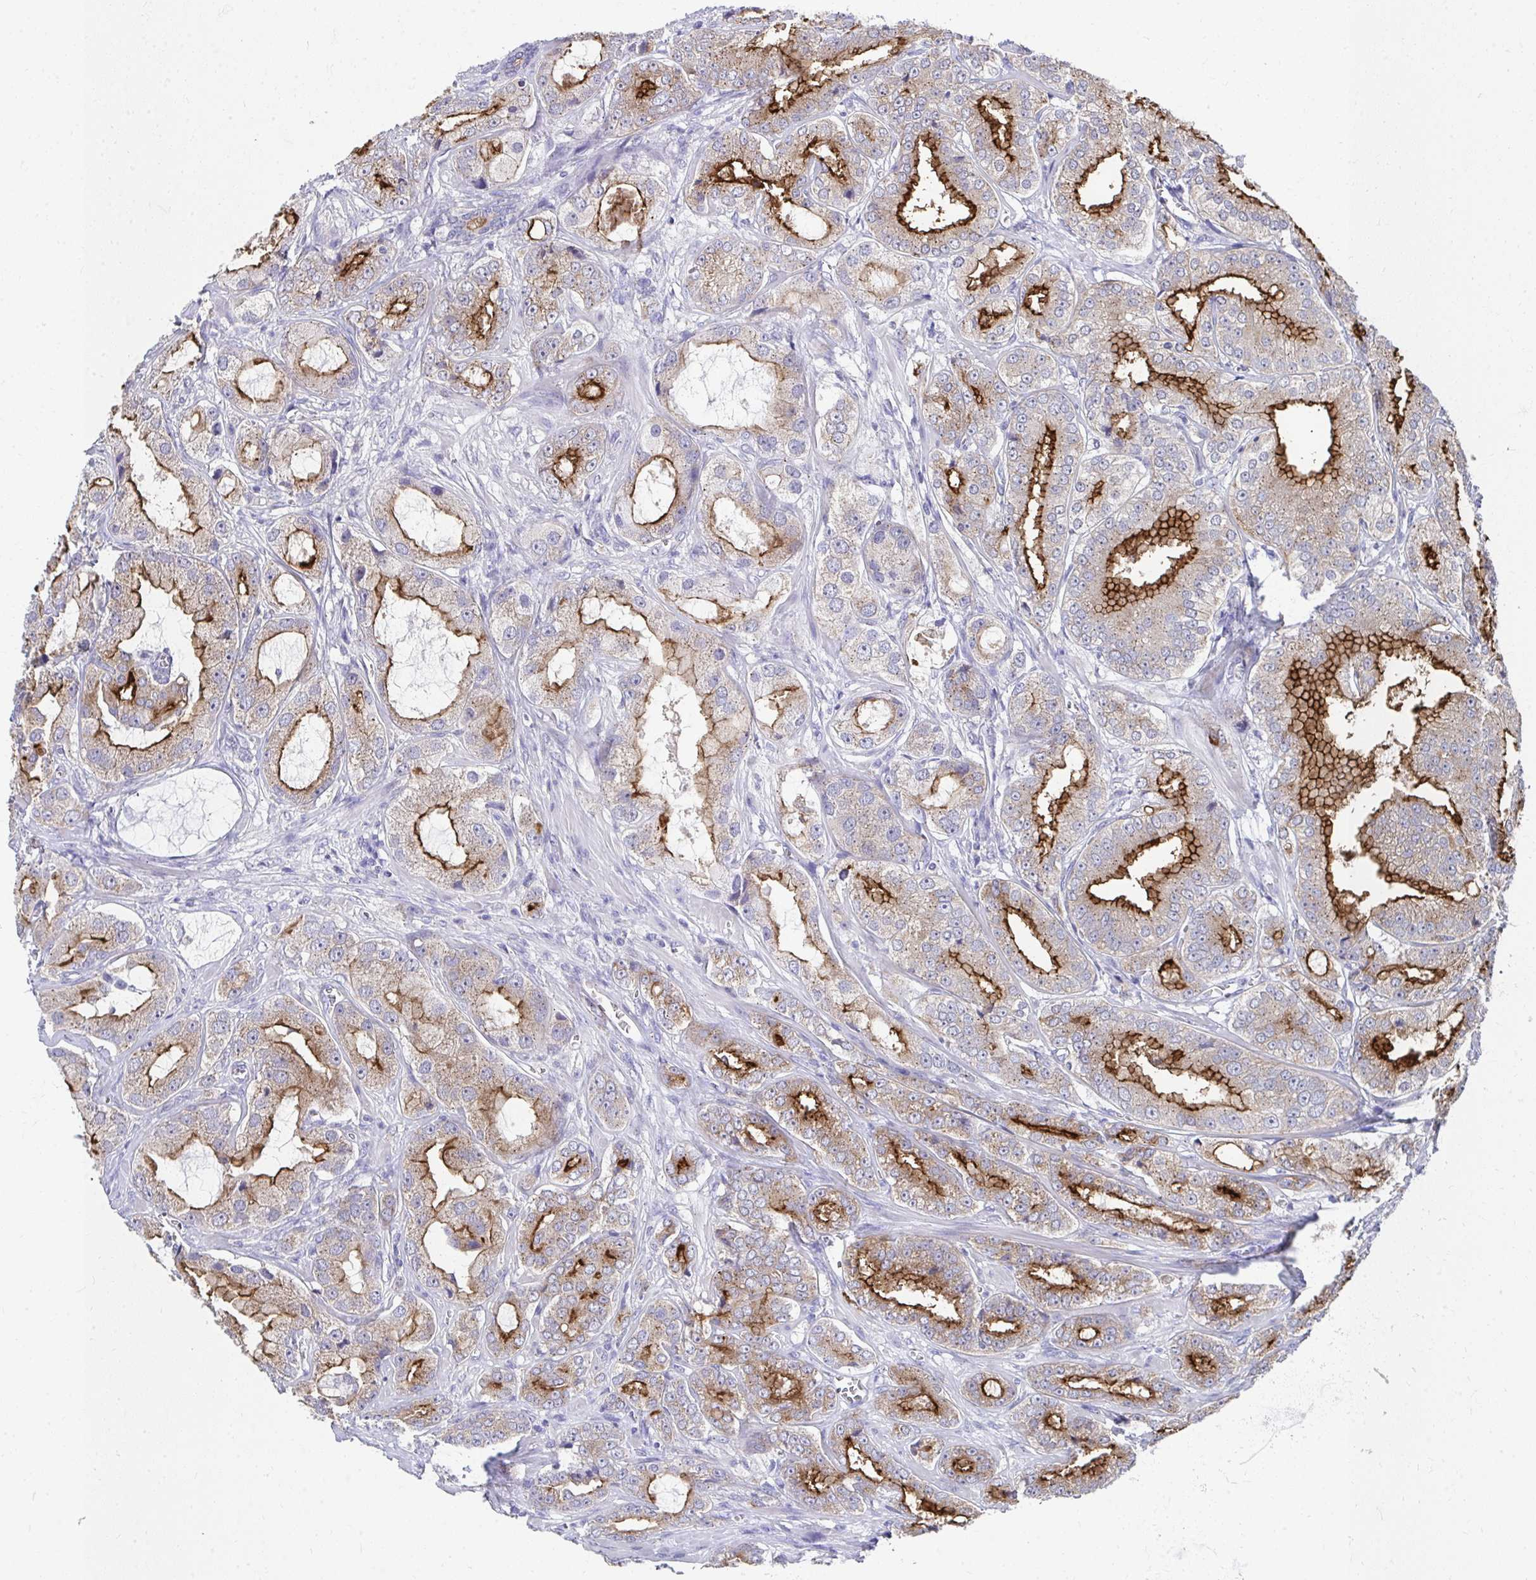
{"staining": {"intensity": "moderate", "quantity": ">75%", "location": "cytoplasmic/membranous"}, "tissue": "prostate cancer", "cell_type": "Tumor cells", "image_type": "cancer", "snomed": [{"axis": "morphology", "description": "Adenocarcinoma, High grade"}, {"axis": "topography", "description": "Prostate"}], "caption": "Protein staining reveals moderate cytoplasmic/membranous positivity in about >75% of tumor cells in prostate cancer.", "gene": "TMPRSS2", "patient": {"sex": "male", "age": 64}}